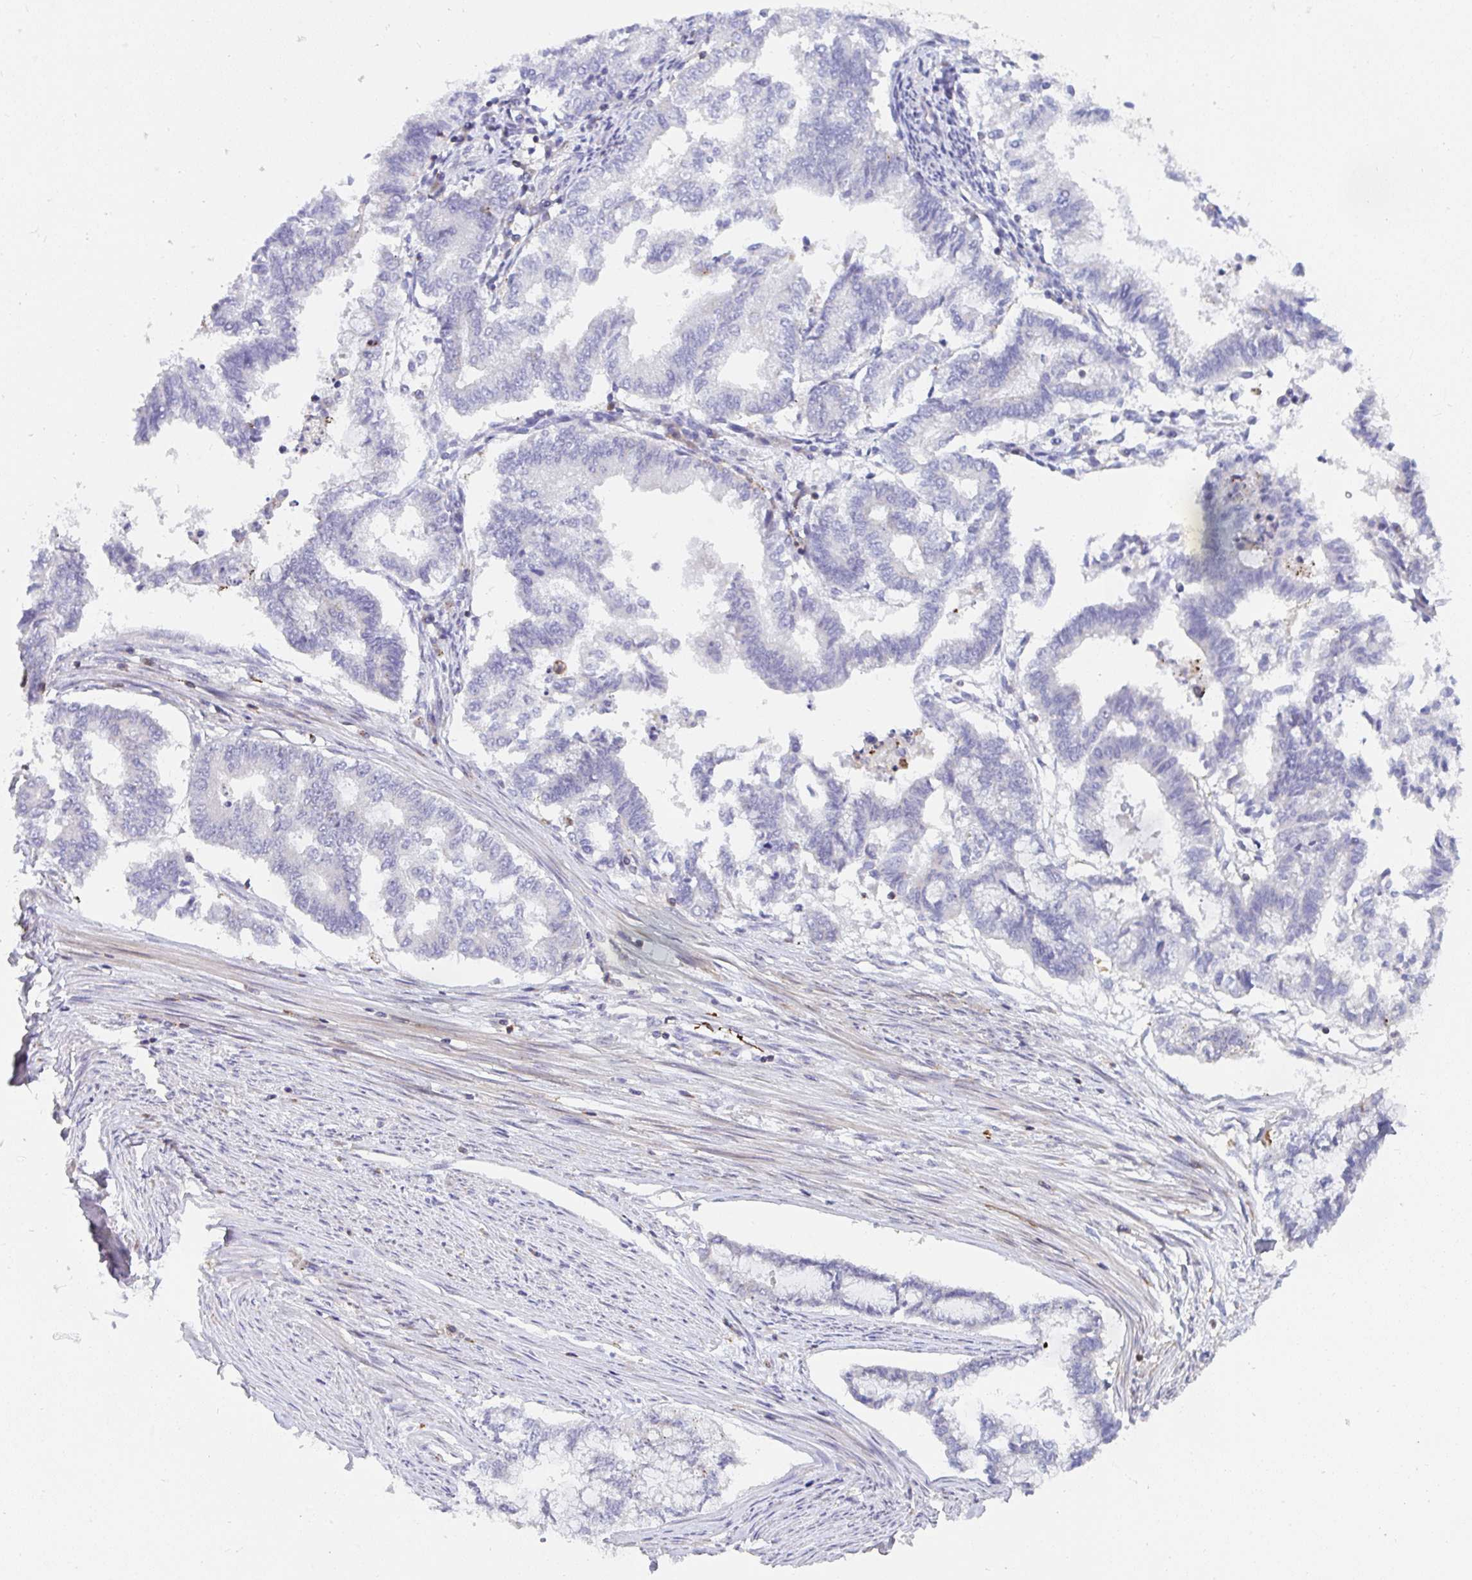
{"staining": {"intensity": "negative", "quantity": "none", "location": "none"}, "tissue": "endometrial cancer", "cell_type": "Tumor cells", "image_type": "cancer", "snomed": [{"axis": "morphology", "description": "Adenocarcinoma, NOS"}, {"axis": "topography", "description": "Endometrium"}], "caption": "DAB immunohistochemical staining of endometrial adenocarcinoma shows no significant staining in tumor cells. The staining was performed using DAB (3,3'-diaminobenzidine) to visualize the protein expression in brown, while the nuclei were stained in blue with hematoxylin (Magnification: 20x).", "gene": "FRMD3", "patient": {"sex": "female", "age": 79}}